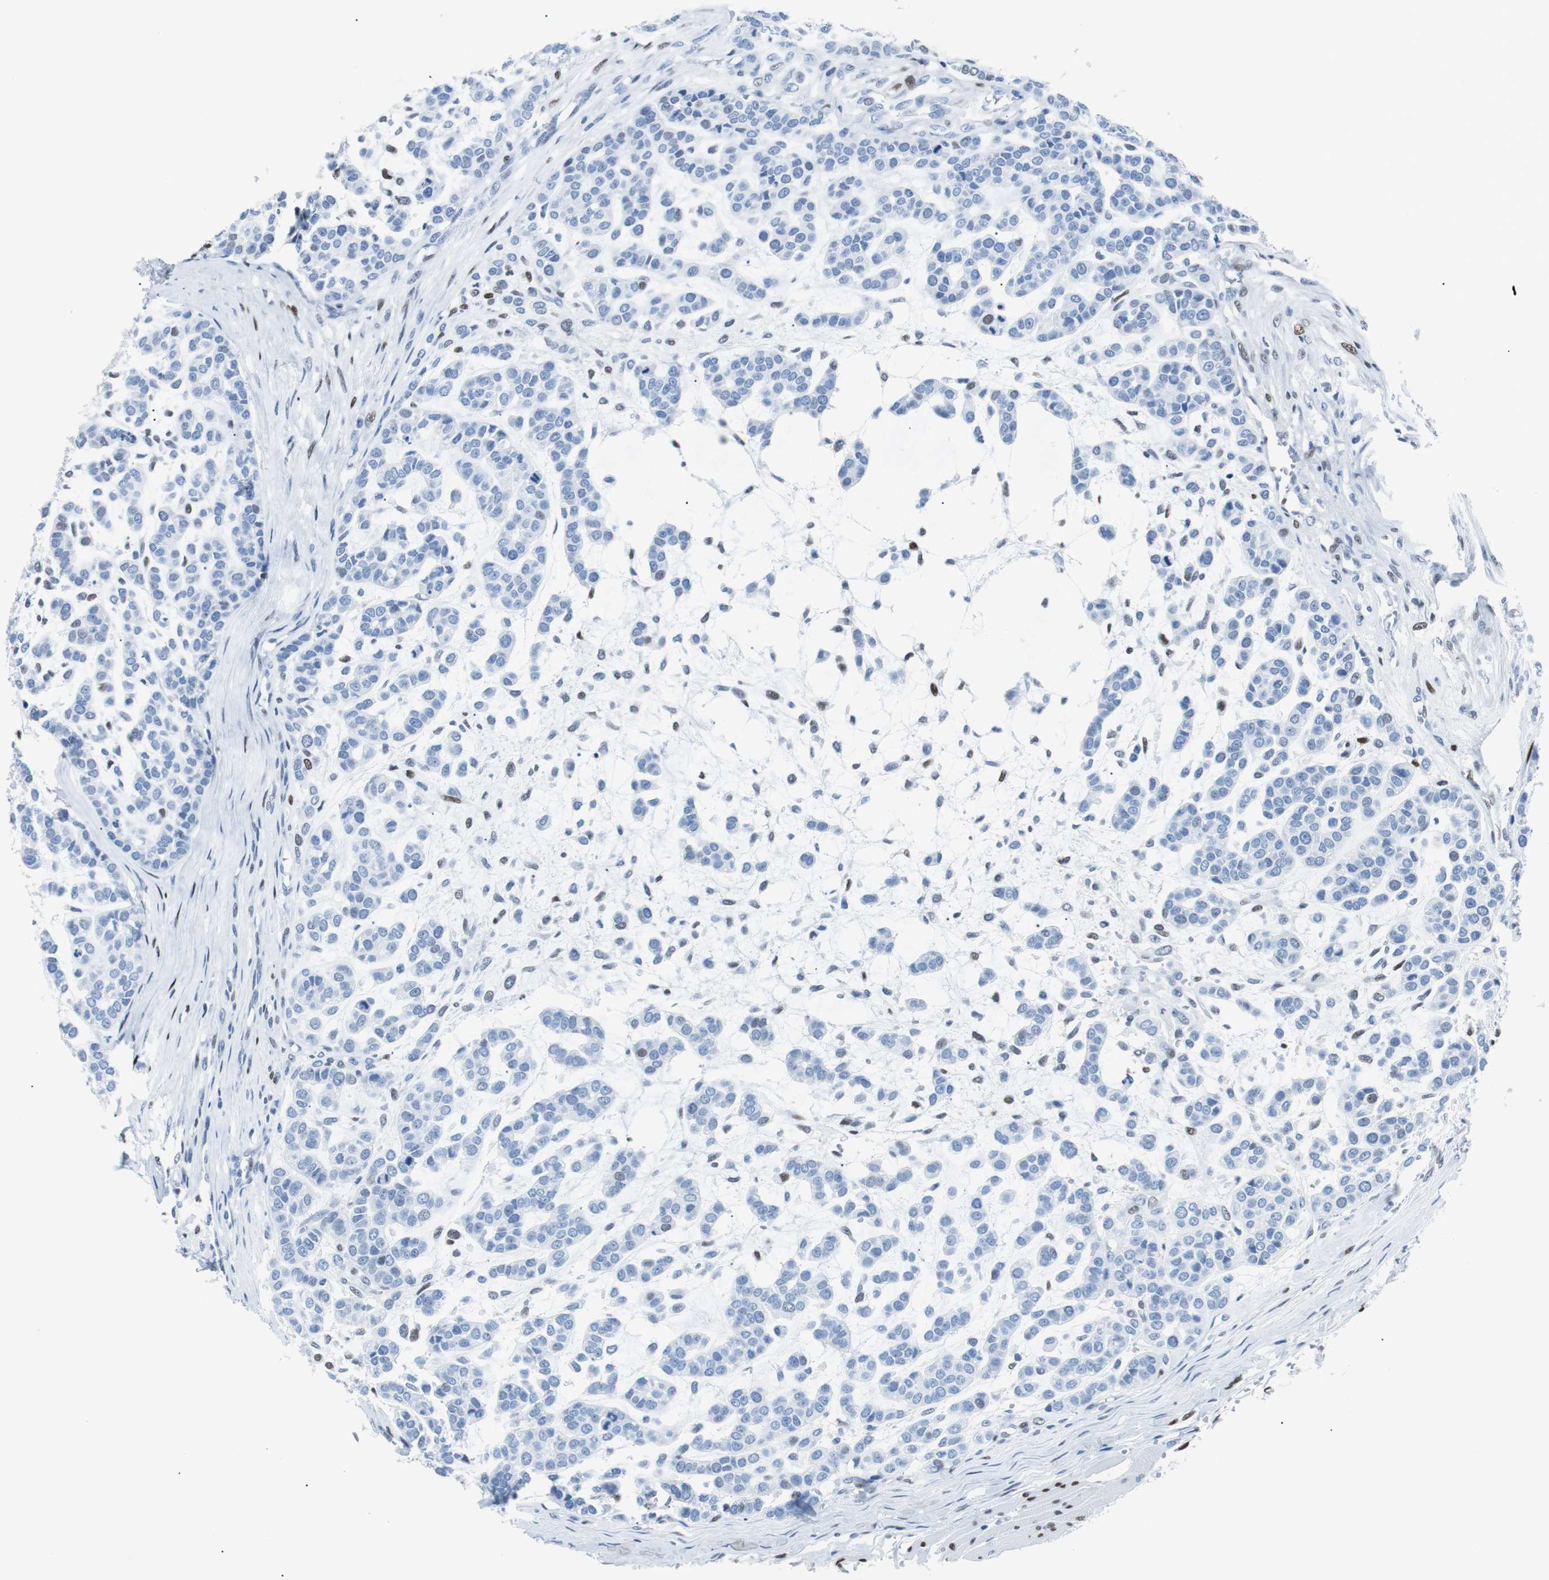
{"staining": {"intensity": "weak", "quantity": "<25%", "location": "nuclear"}, "tissue": "head and neck cancer", "cell_type": "Tumor cells", "image_type": "cancer", "snomed": [{"axis": "morphology", "description": "Adenocarcinoma, NOS"}, {"axis": "morphology", "description": "Adenoma, NOS"}, {"axis": "topography", "description": "Head-Neck"}], "caption": "Human head and neck cancer stained for a protein using immunohistochemistry (IHC) shows no staining in tumor cells.", "gene": "JUN", "patient": {"sex": "female", "age": 55}}